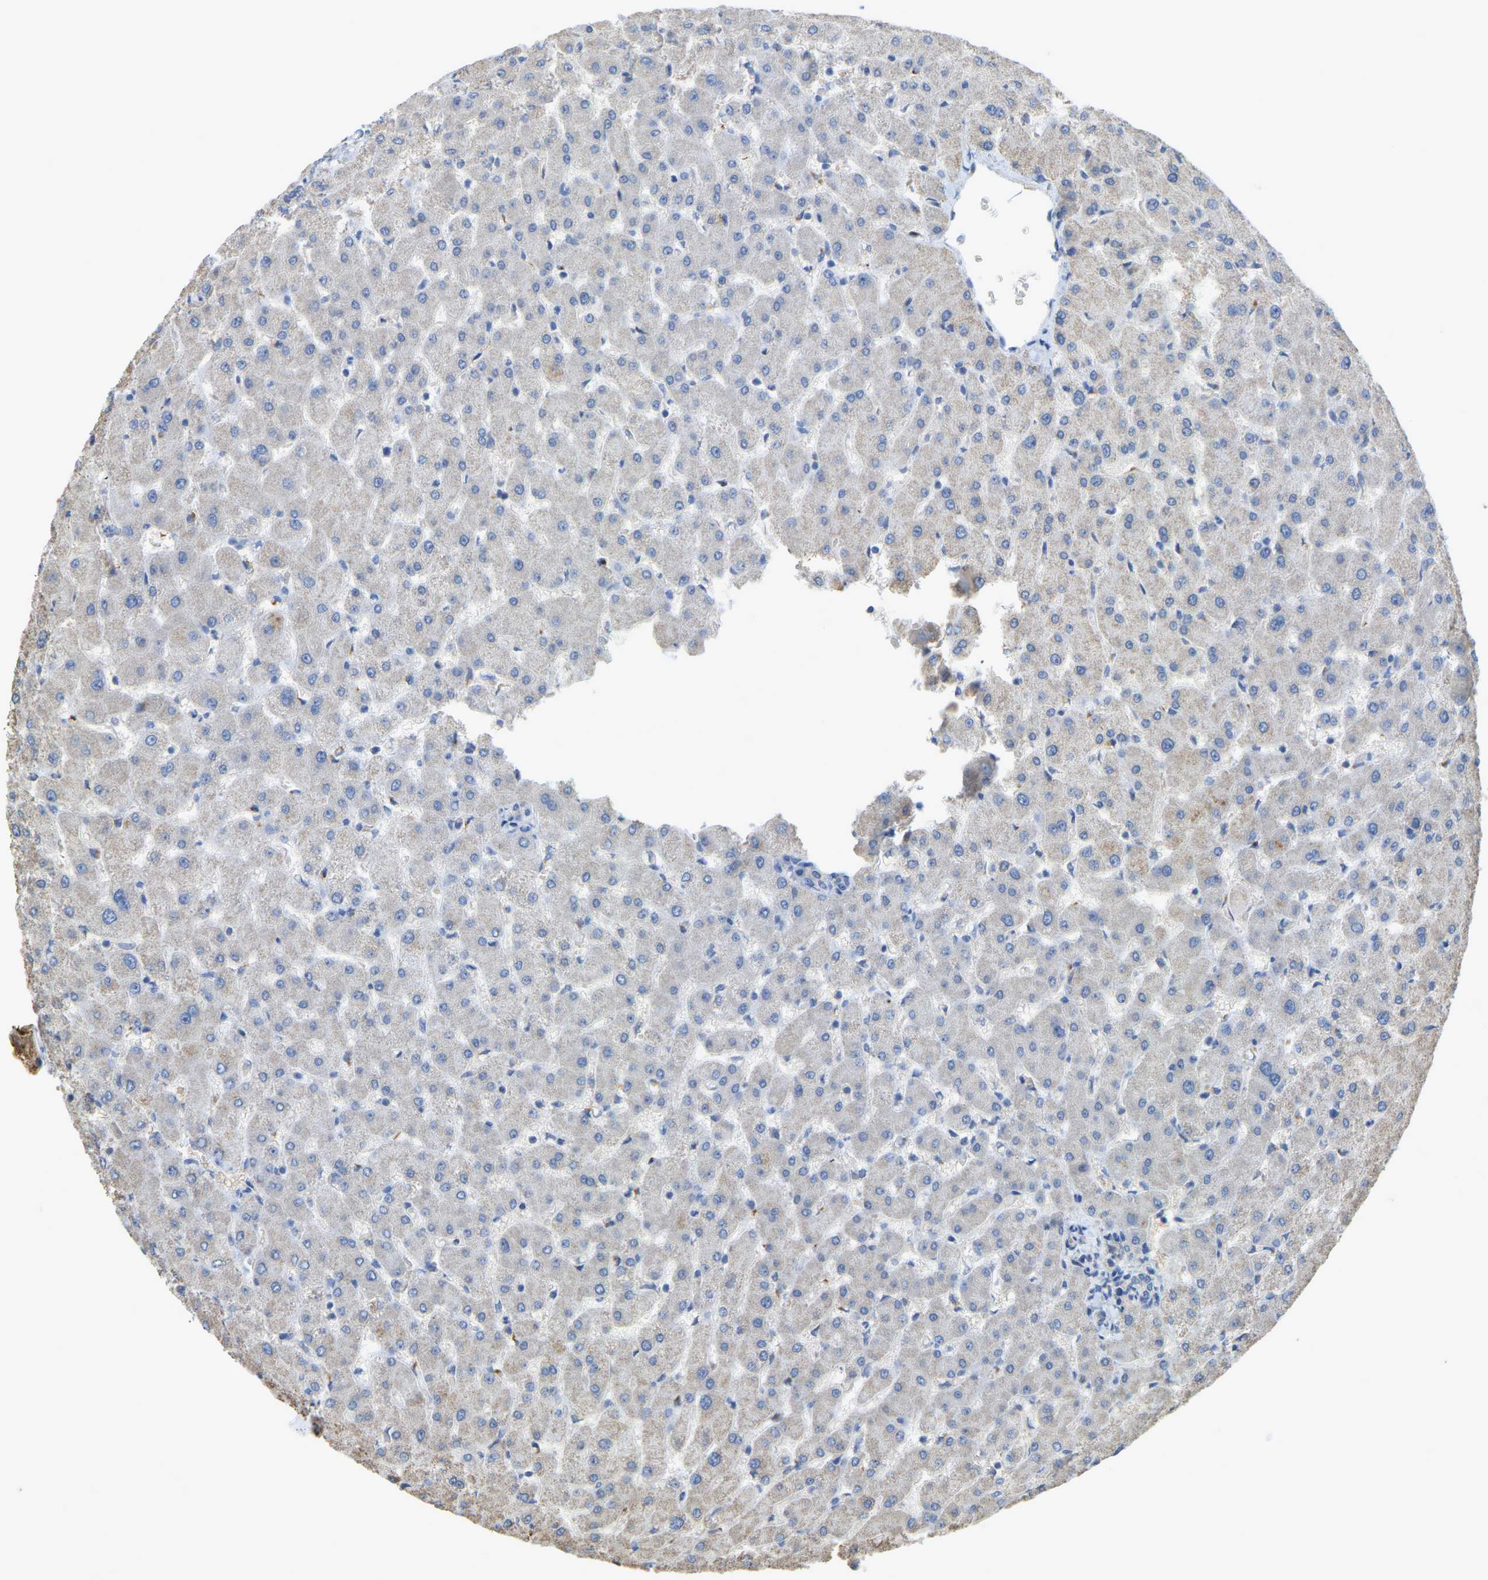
{"staining": {"intensity": "negative", "quantity": "none", "location": "none"}, "tissue": "liver", "cell_type": "Cholangiocytes", "image_type": "normal", "snomed": [{"axis": "morphology", "description": "Normal tissue, NOS"}, {"axis": "topography", "description": "Liver"}], "caption": "Immunohistochemical staining of benign liver reveals no significant expression in cholangiocytes. (DAB (3,3'-diaminobenzidine) IHC with hematoxylin counter stain).", "gene": "SERPINB5", "patient": {"sex": "female", "age": 63}}